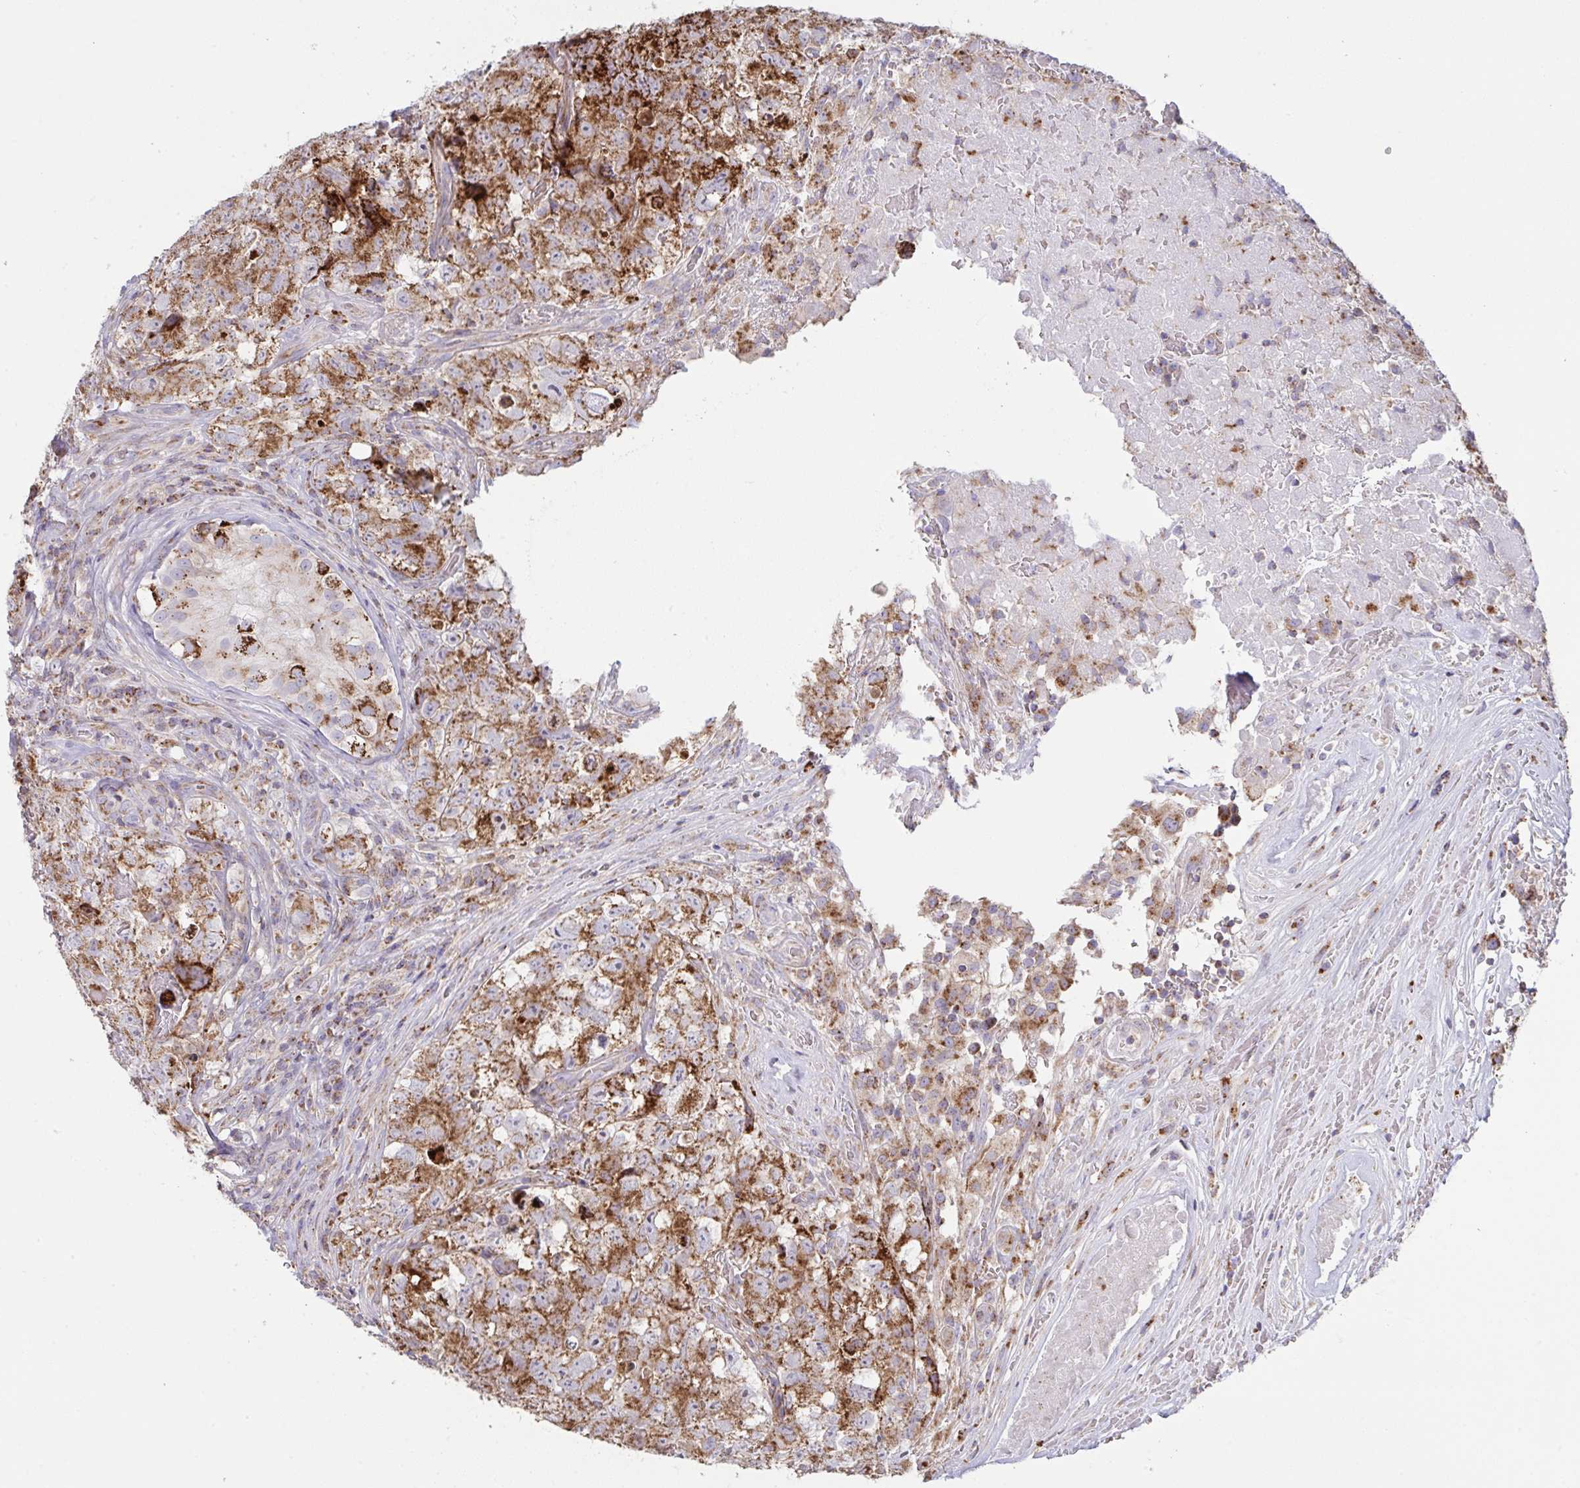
{"staining": {"intensity": "strong", "quantity": ">75%", "location": "cytoplasmic/membranous"}, "tissue": "testis cancer", "cell_type": "Tumor cells", "image_type": "cancer", "snomed": [{"axis": "morphology", "description": "Carcinoma, Embryonal, NOS"}, {"axis": "topography", "description": "Testis"}], "caption": "Testis embryonal carcinoma tissue exhibits strong cytoplasmic/membranous expression in approximately >75% of tumor cells, visualized by immunohistochemistry.", "gene": "MICOS10", "patient": {"sex": "male", "age": 18}}